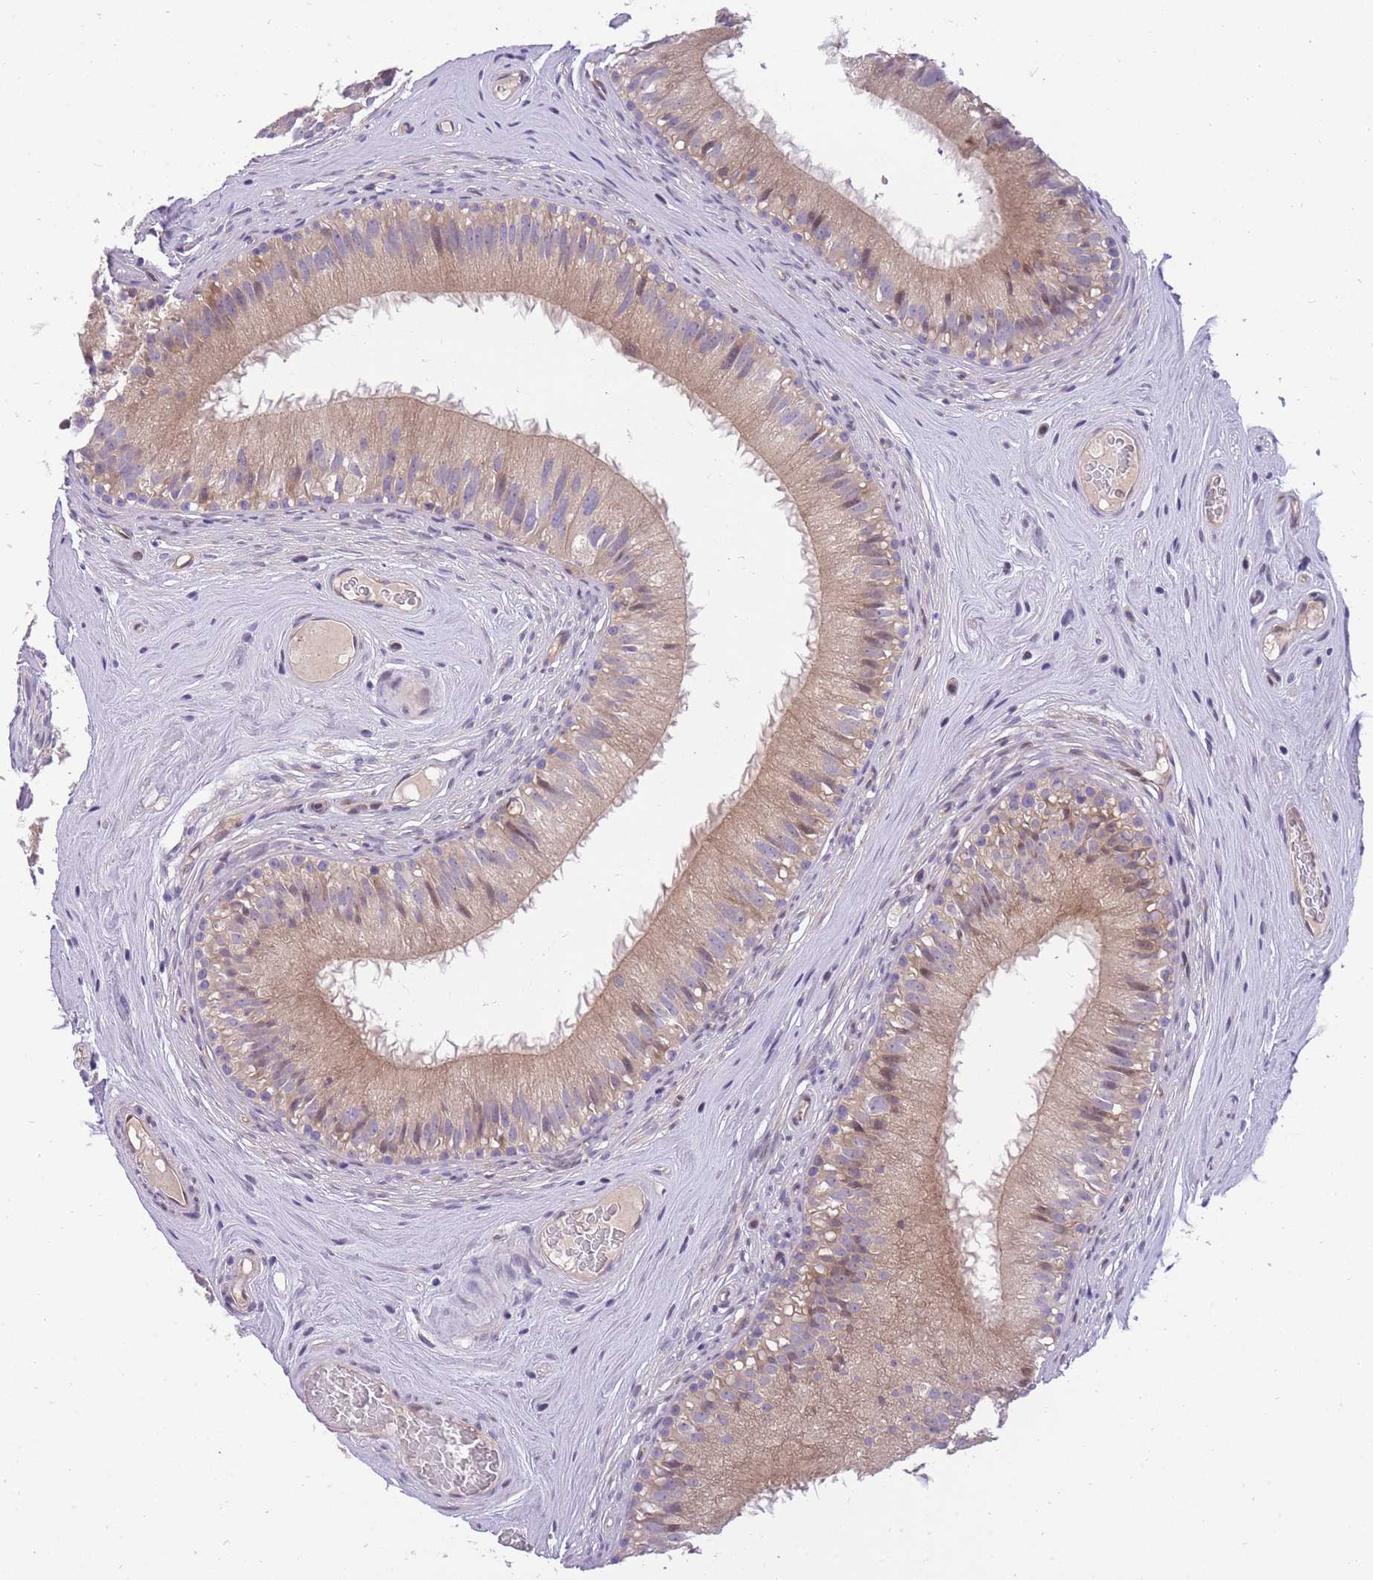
{"staining": {"intensity": "weak", "quantity": "25%-75%", "location": "cytoplasmic/membranous"}, "tissue": "epididymis", "cell_type": "Glandular cells", "image_type": "normal", "snomed": [{"axis": "morphology", "description": "Normal tissue, NOS"}, {"axis": "topography", "description": "Epididymis"}], "caption": "Epididymis stained with DAB immunohistochemistry demonstrates low levels of weak cytoplasmic/membranous expression in approximately 25%-75% of glandular cells. The staining is performed using DAB (3,3'-diaminobenzidine) brown chromogen to label protein expression. The nuclei are counter-stained blue using hematoxylin.", "gene": "CRYGN", "patient": {"sex": "male", "age": 45}}